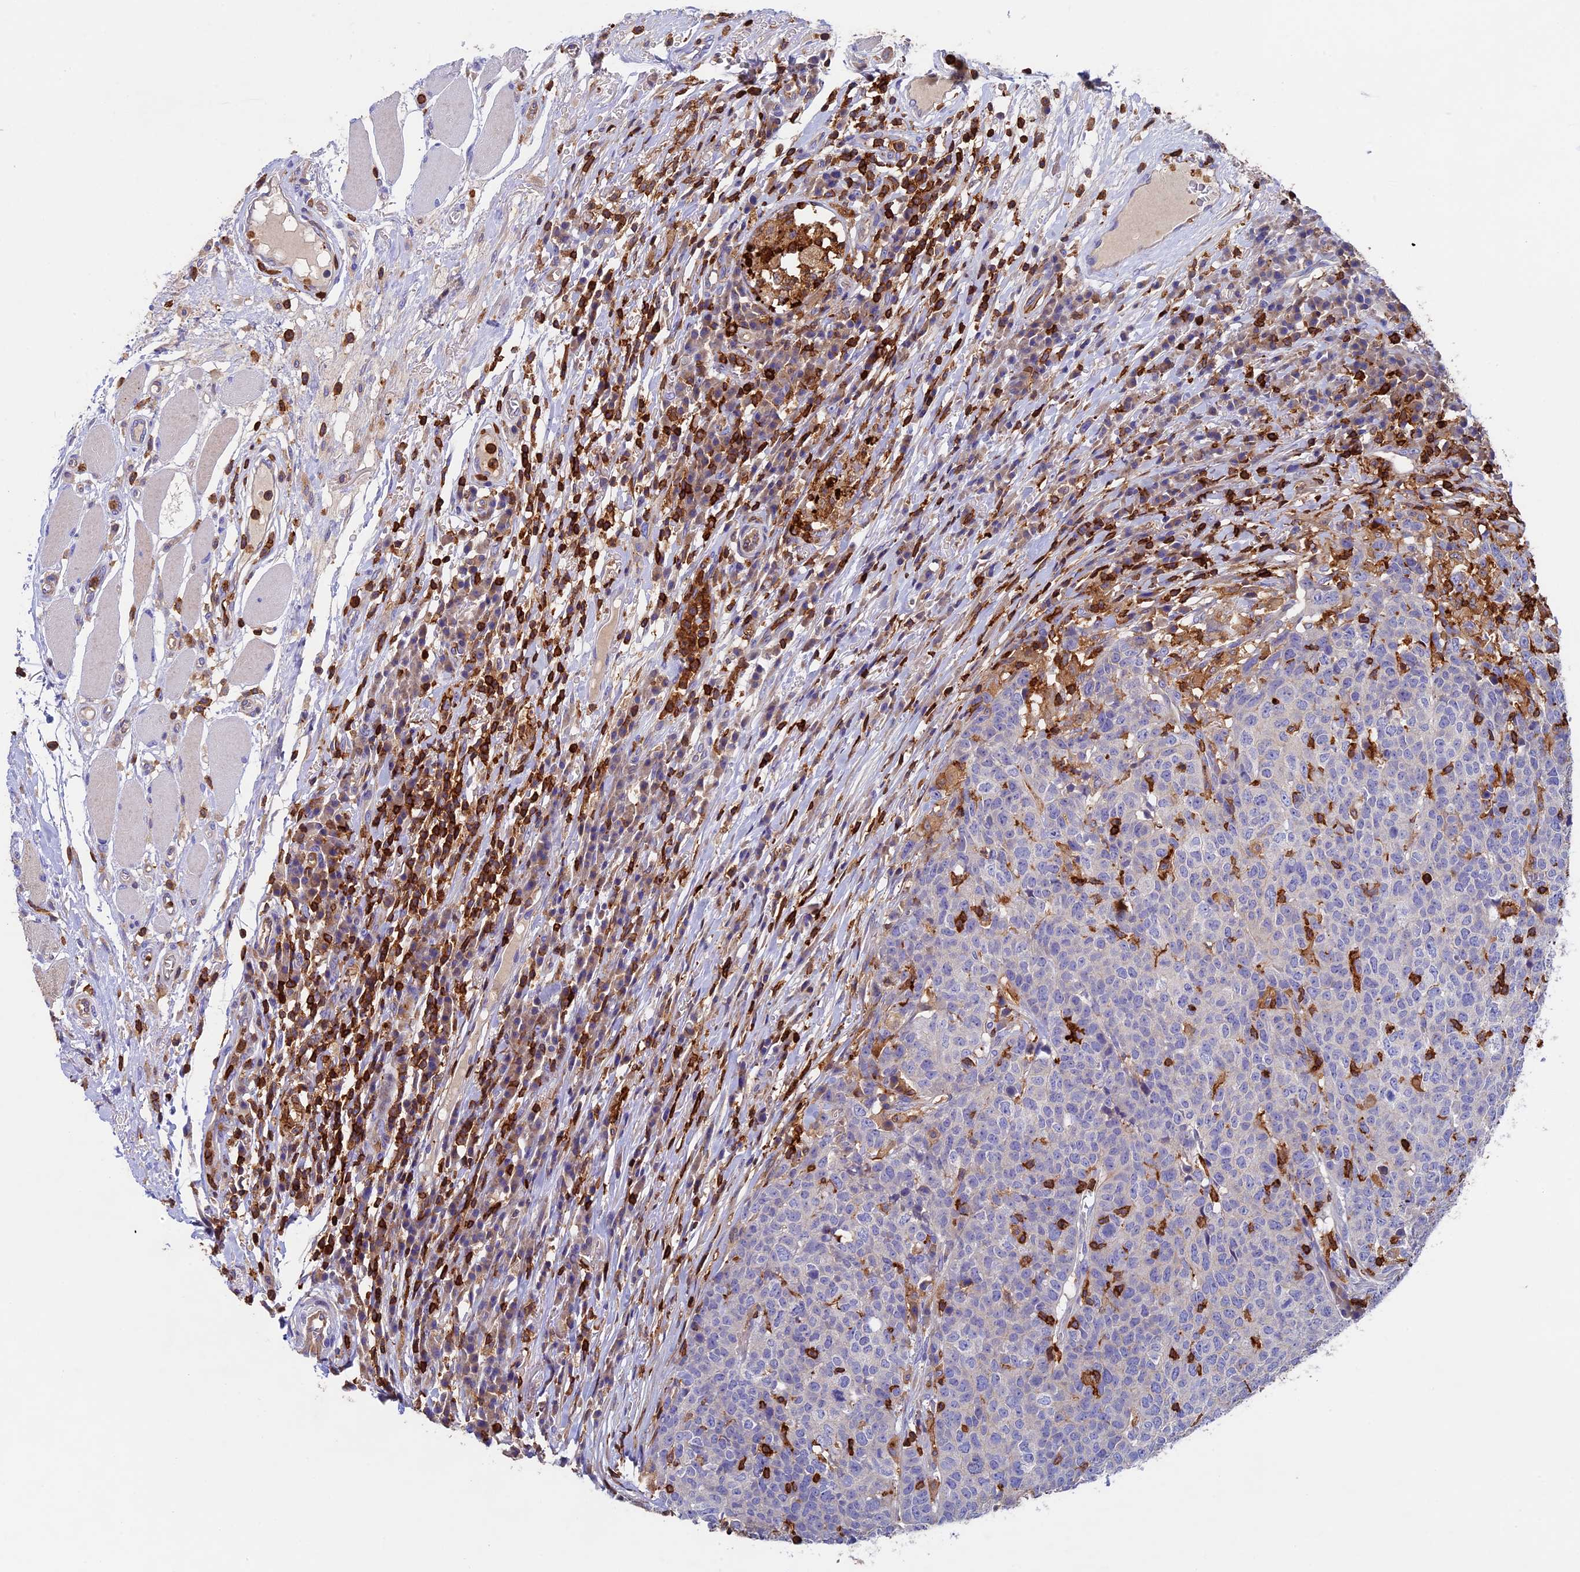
{"staining": {"intensity": "negative", "quantity": "none", "location": "none"}, "tissue": "head and neck cancer", "cell_type": "Tumor cells", "image_type": "cancer", "snomed": [{"axis": "morphology", "description": "Squamous cell carcinoma, NOS"}, {"axis": "topography", "description": "Head-Neck"}], "caption": "Head and neck squamous cell carcinoma stained for a protein using IHC demonstrates no expression tumor cells.", "gene": "ADAT1", "patient": {"sex": "male", "age": 66}}